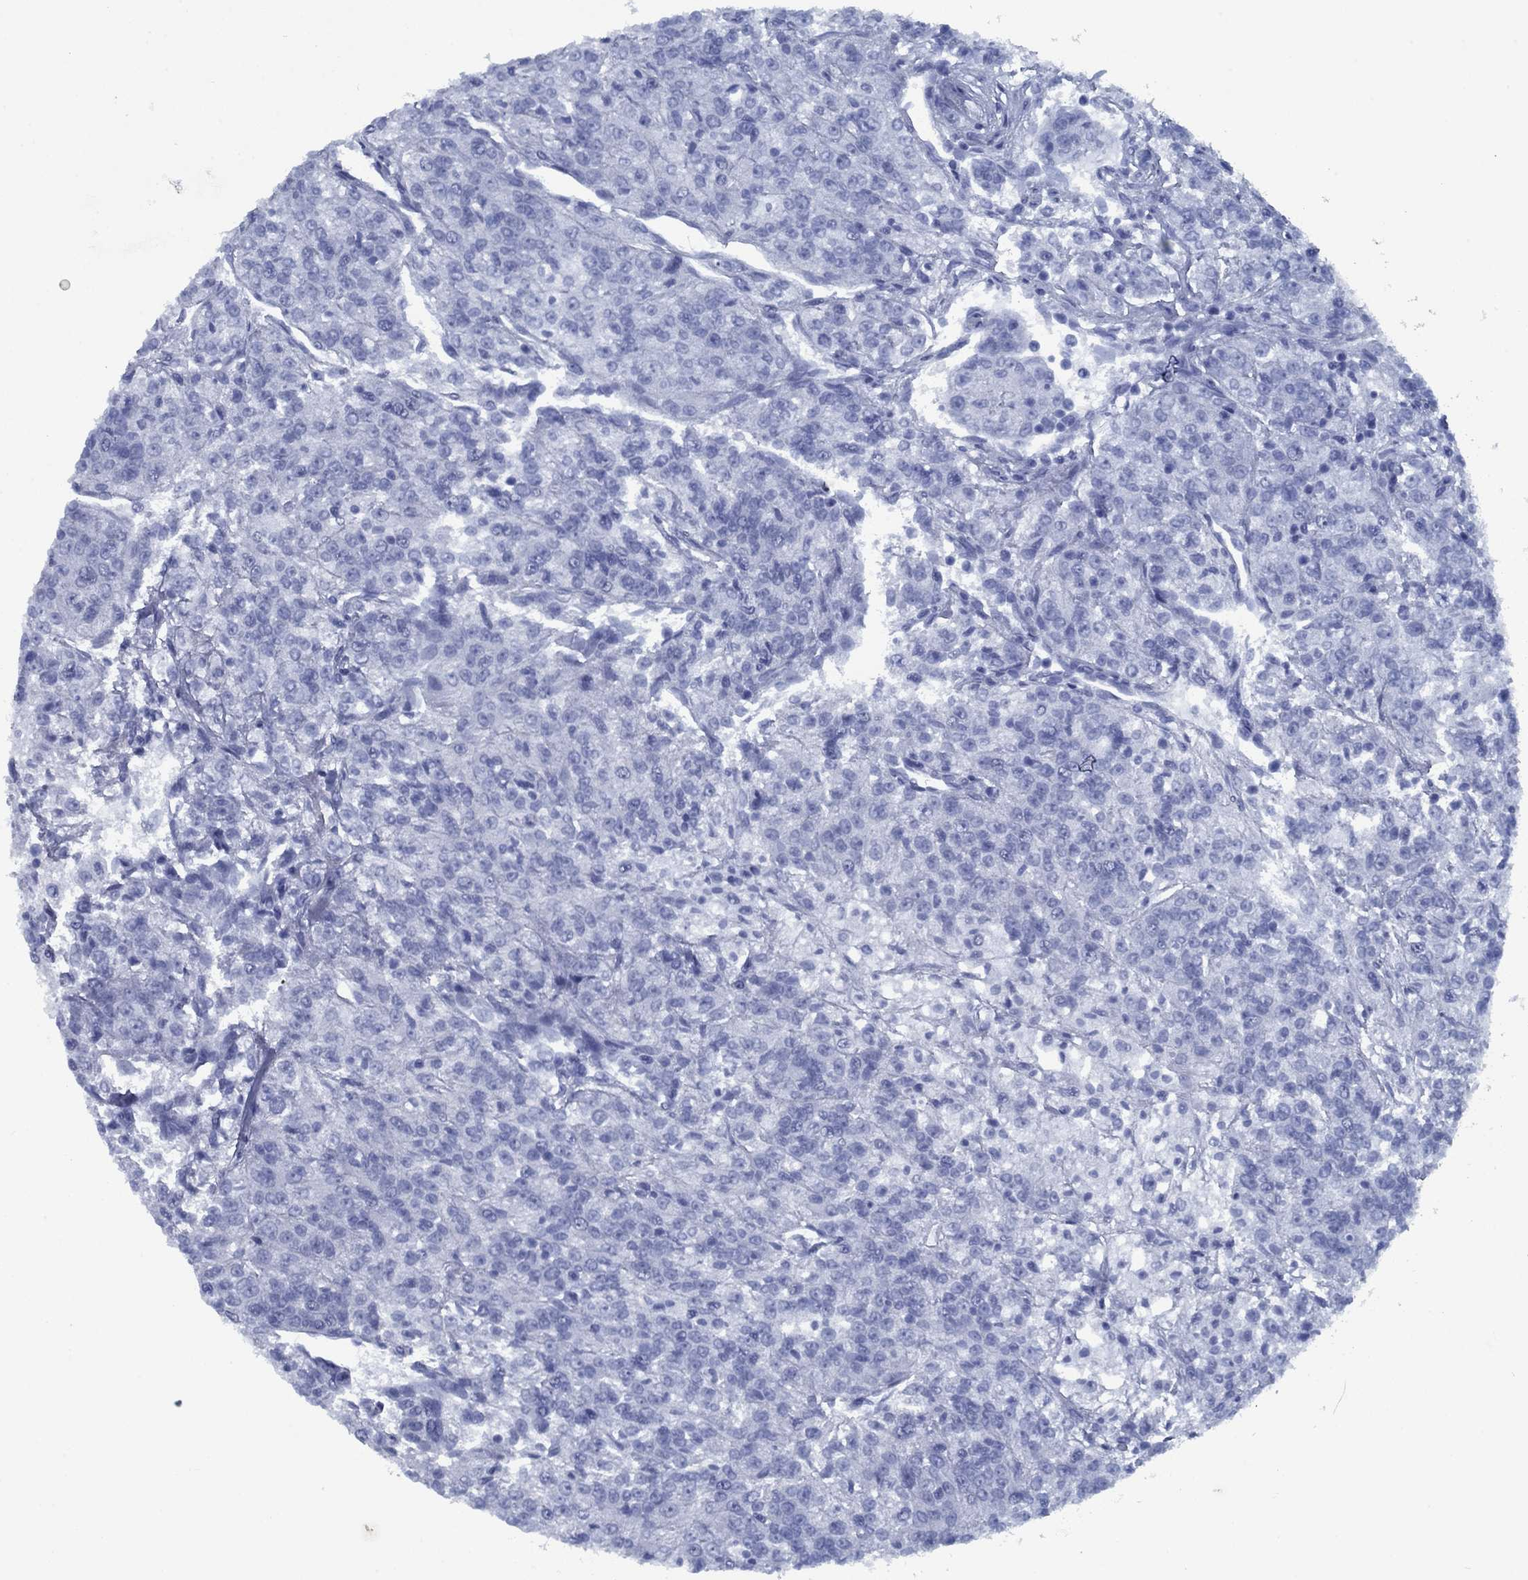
{"staining": {"intensity": "negative", "quantity": "none", "location": "none"}, "tissue": "renal cancer", "cell_type": "Tumor cells", "image_type": "cancer", "snomed": [{"axis": "morphology", "description": "Adenocarcinoma, NOS"}, {"axis": "topography", "description": "Kidney"}], "caption": "Micrograph shows no protein staining in tumor cells of renal cancer tissue. The staining is performed using DAB (3,3'-diaminobenzidine) brown chromogen with nuclei counter-stained in using hematoxylin.", "gene": "PNMA8A", "patient": {"sex": "female", "age": 63}}